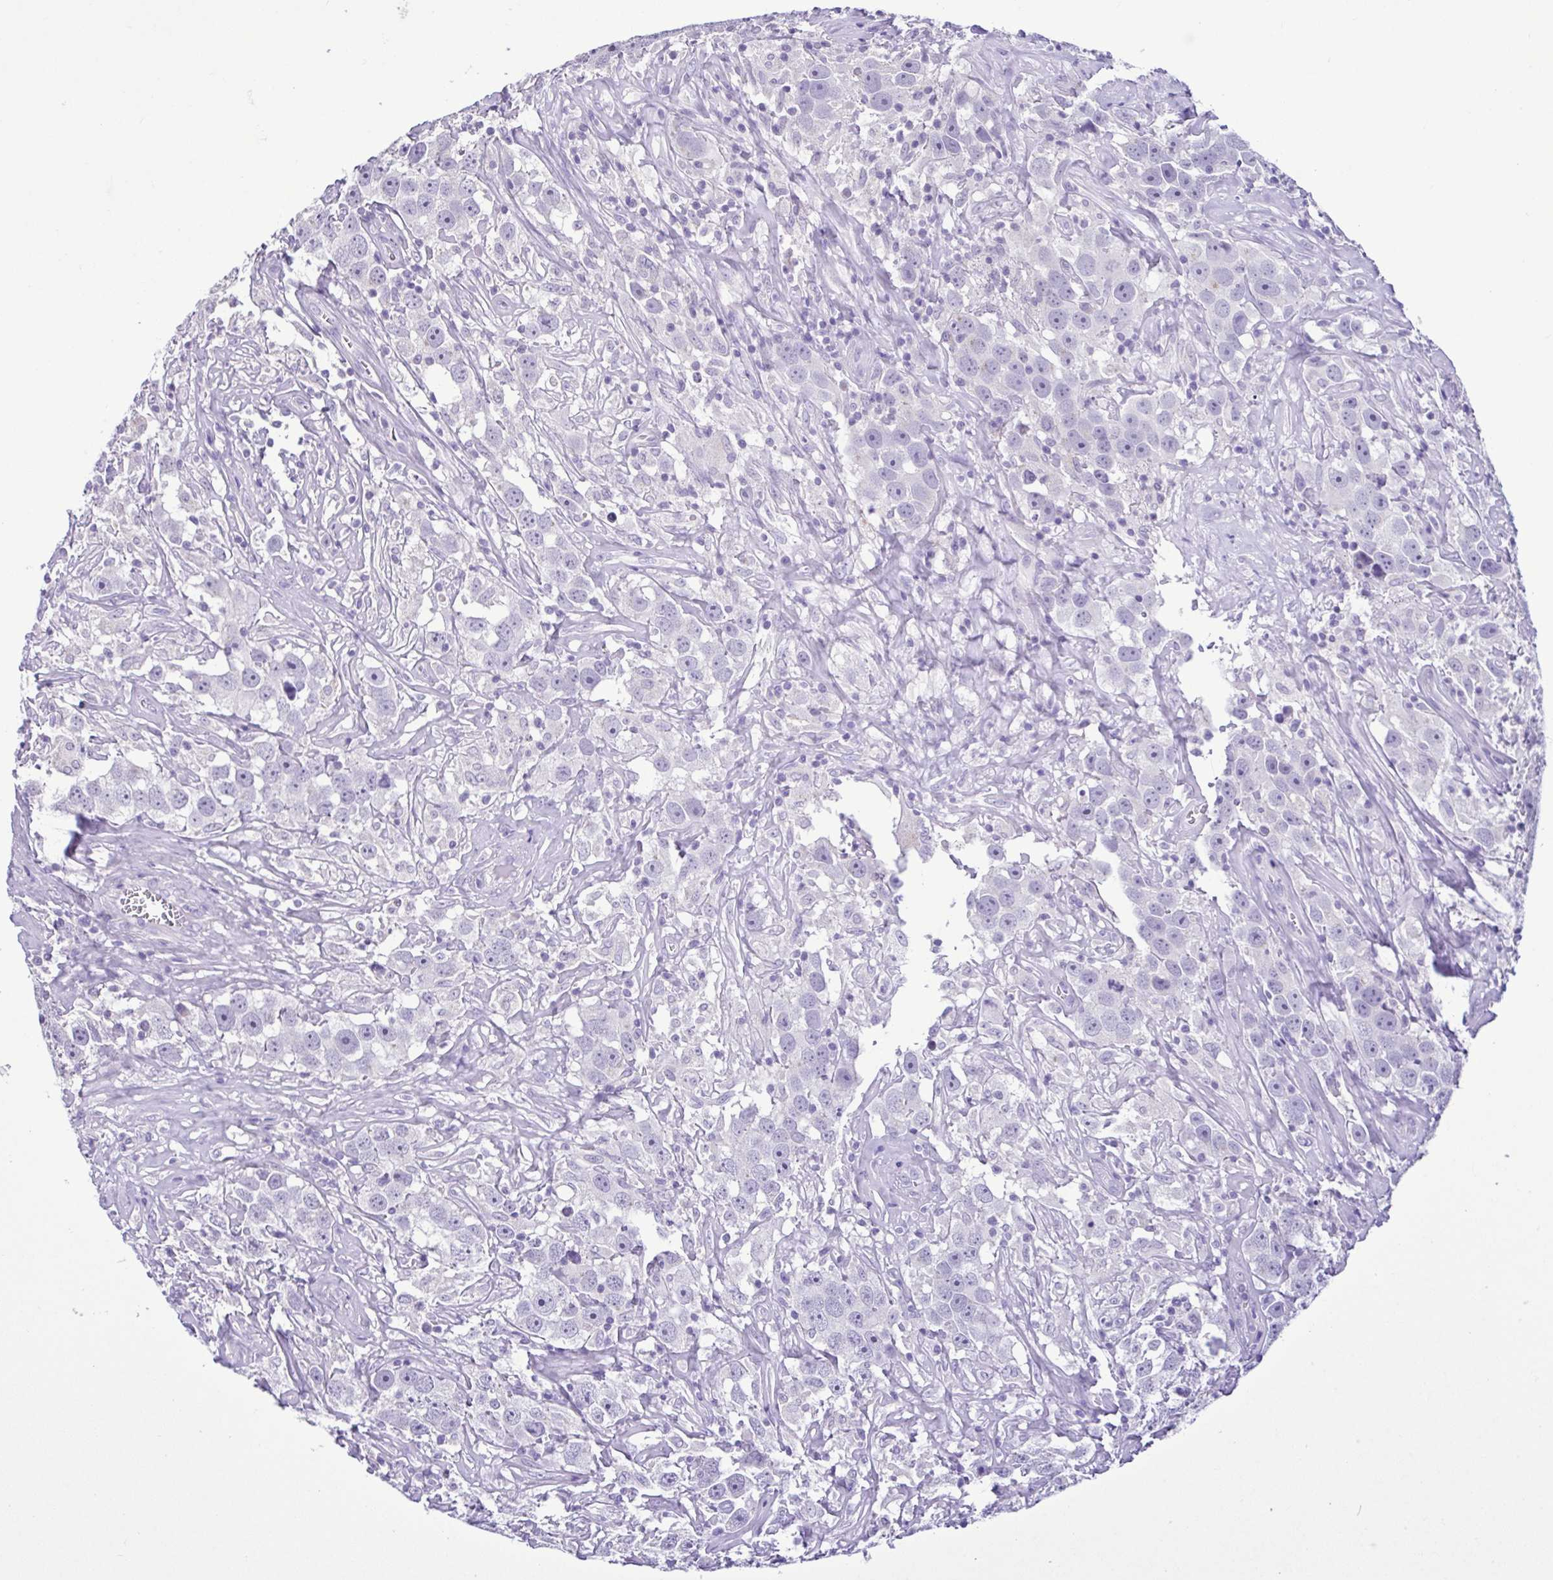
{"staining": {"intensity": "negative", "quantity": "none", "location": "none"}, "tissue": "testis cancer", "cell_type": "Tumor cells", "image_type": "cancer", "snomed": [{"axis": "morphology", "description": "Seminoma, NOS"}, {"axis": "topography", "description": "Testis"}], "caption": "The photomicrograph shows no significant positivity in tumor cells of testis cancer.", "gene": "CBY2", "patient": {"sex": "male", "age": 49}}